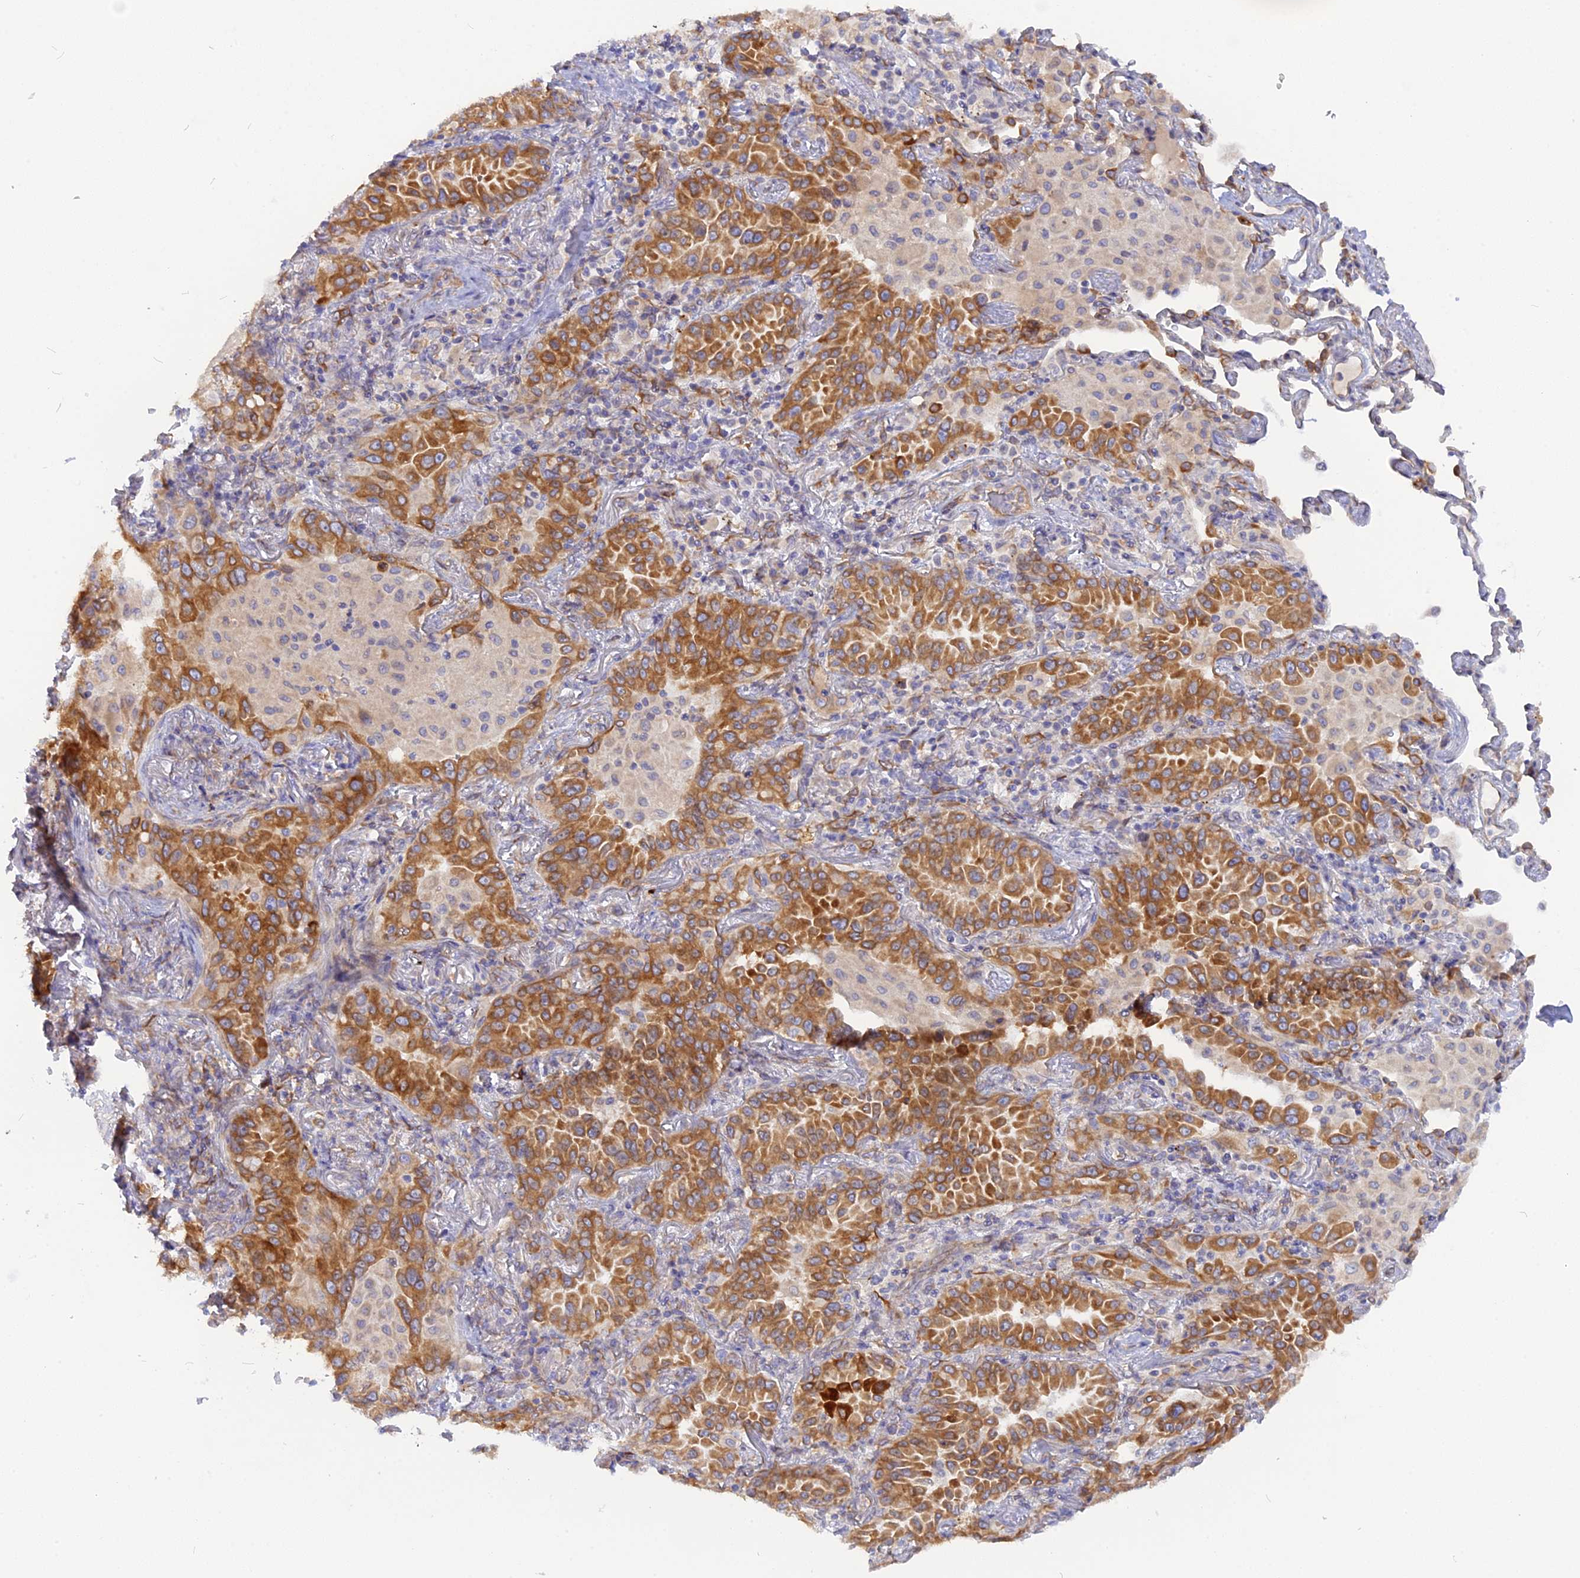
{"staining": {"intensity": "moderate", "quantity": ">75%", "location": "cytoplasmic/membranous"}, "tissue": "lung cancer", "cell_type": "Tumor cells", "image_type": "cancer", "snomed": [{"axis": "morphology", "description": "Adenocarcinoma, NOS"}, {"axis": "topography", "description": "Lung"}], "caption": "Brown immunohistochemical staining in human lung adenocarcinoma exhibits moderate cytoplasmic/membranous staining in about >75% of tumor cells.", "gene": "TLCD1", "patient": {"sex": "female", "age": 69}}